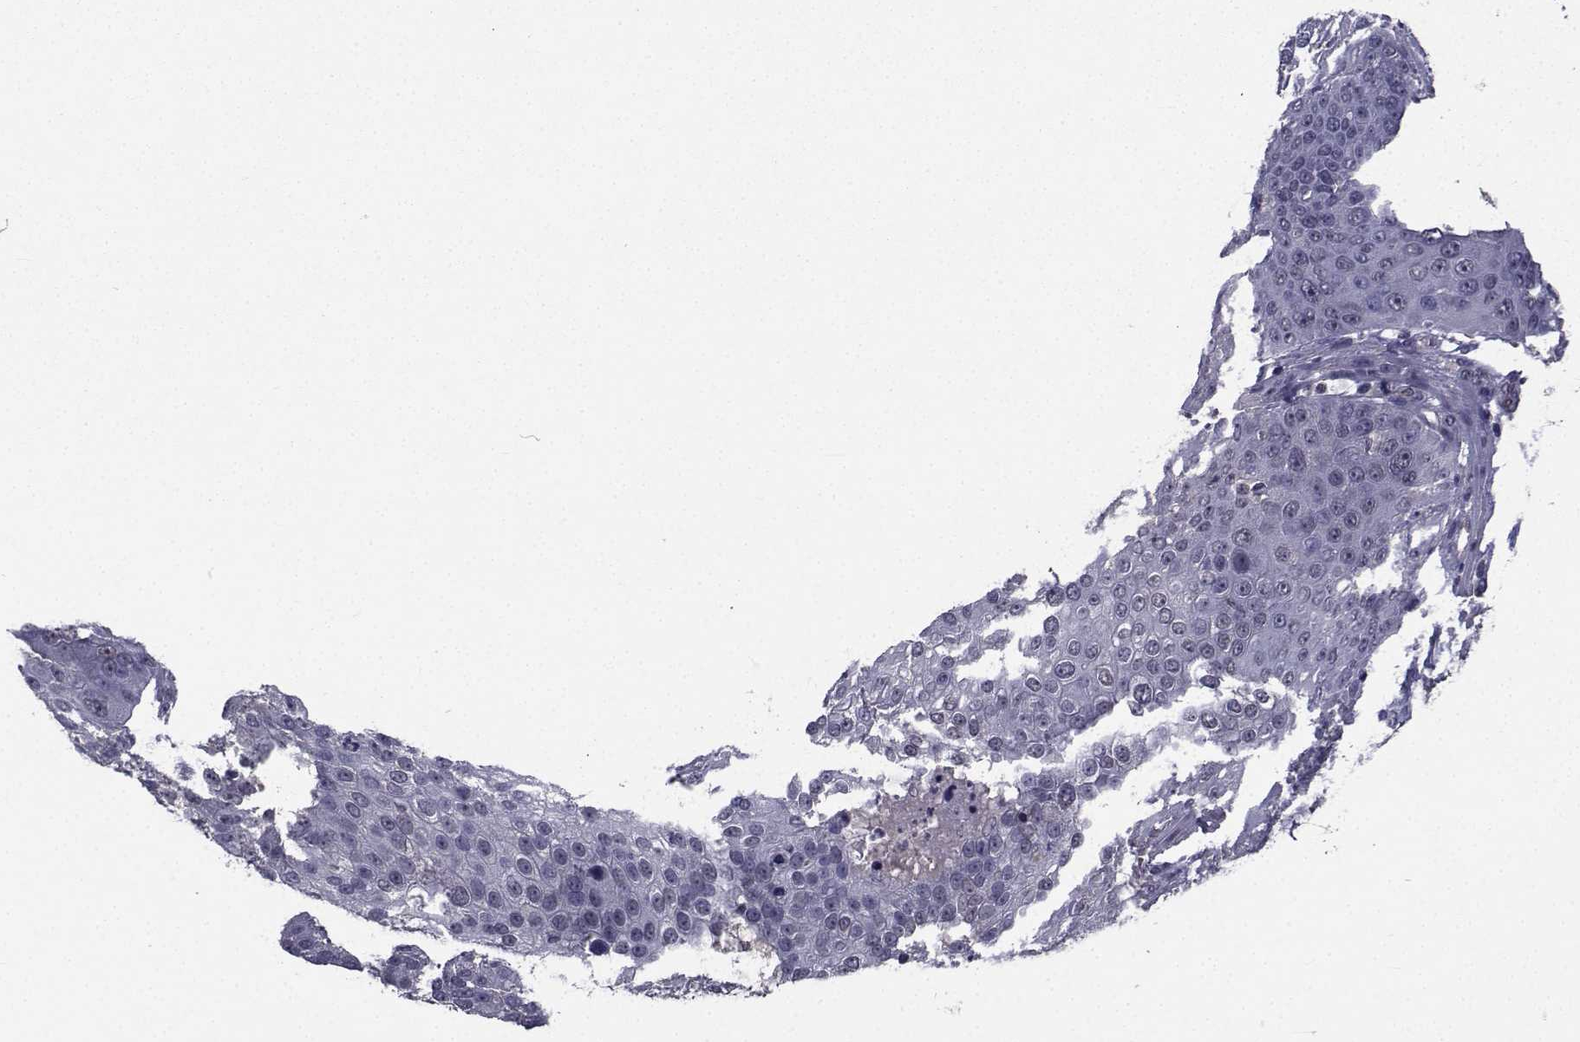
{"staining": {"intensity": "negative", "quantity": "none", "location": "none"}, "tissue": "skin cancer", "cell_type": "Tumor cells", "image_type": "cancer", "snomed": [{"axis": "morphology", "description": "Squamous cell carcinoma, NOS"}, {"axis": "topography", "description": "Skin"}], "caption": "High power microscopy micrograph of an immunohistochemistry (IHC) image of skin cancer (squamous cell carcinoma), revealing no significant positivity in tumor cells.", "gene": "CYP2S1", "patient": {"sex": "male", "age": 71}}